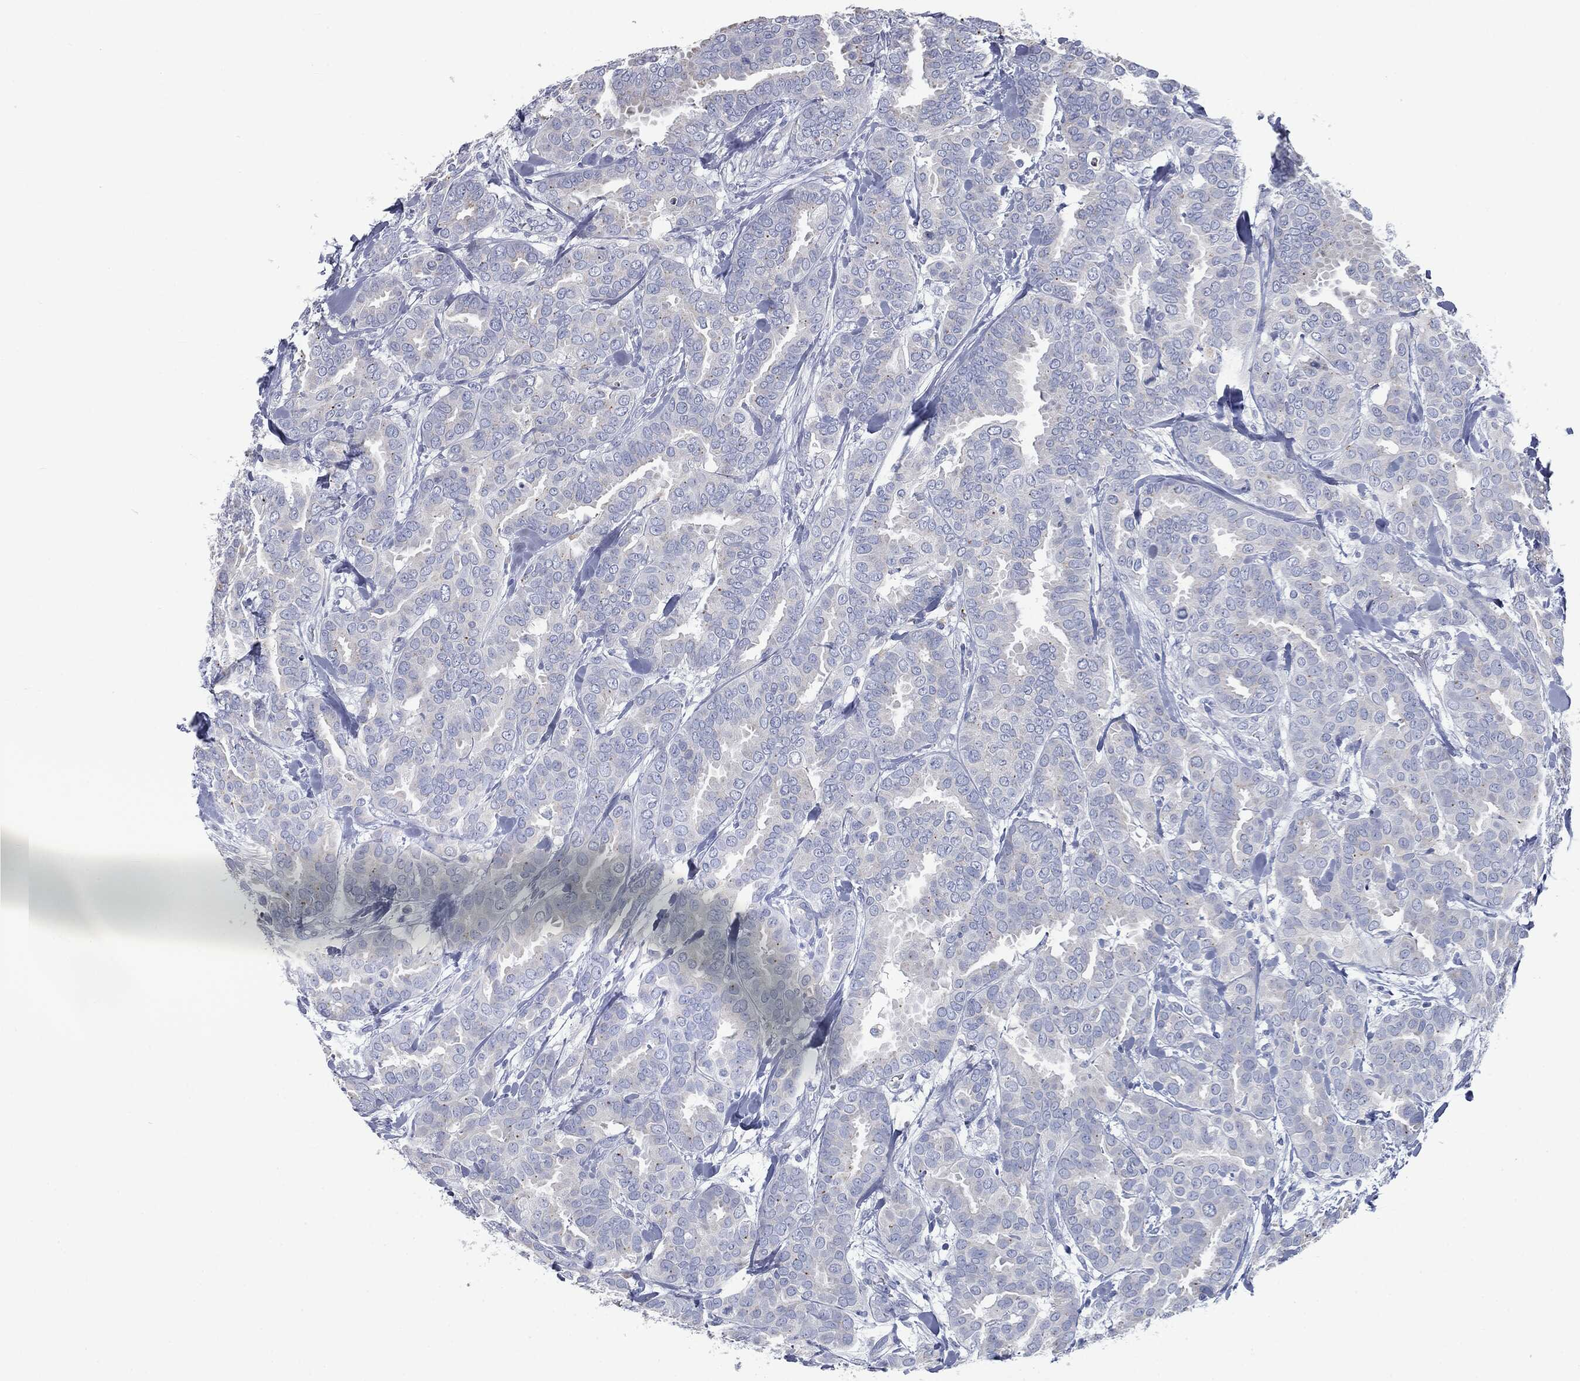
{"staining": {"intensity": "negative", "quantity": "none", "location": "none"}, "tissue": "breast cancer", "cell_type": "Tumor cells", "image_type": "cancer", "snomed": [{"axis": "morphology", "description": "Duct carcinoma"}, {"axis": "topography", "description": "Breast"}], "caption": "Tumor cells show no significant positivity in invasive ductal carcinoma (breast).", "gene": "CAV3", "patient": {"sex": "female", "age": 45}}